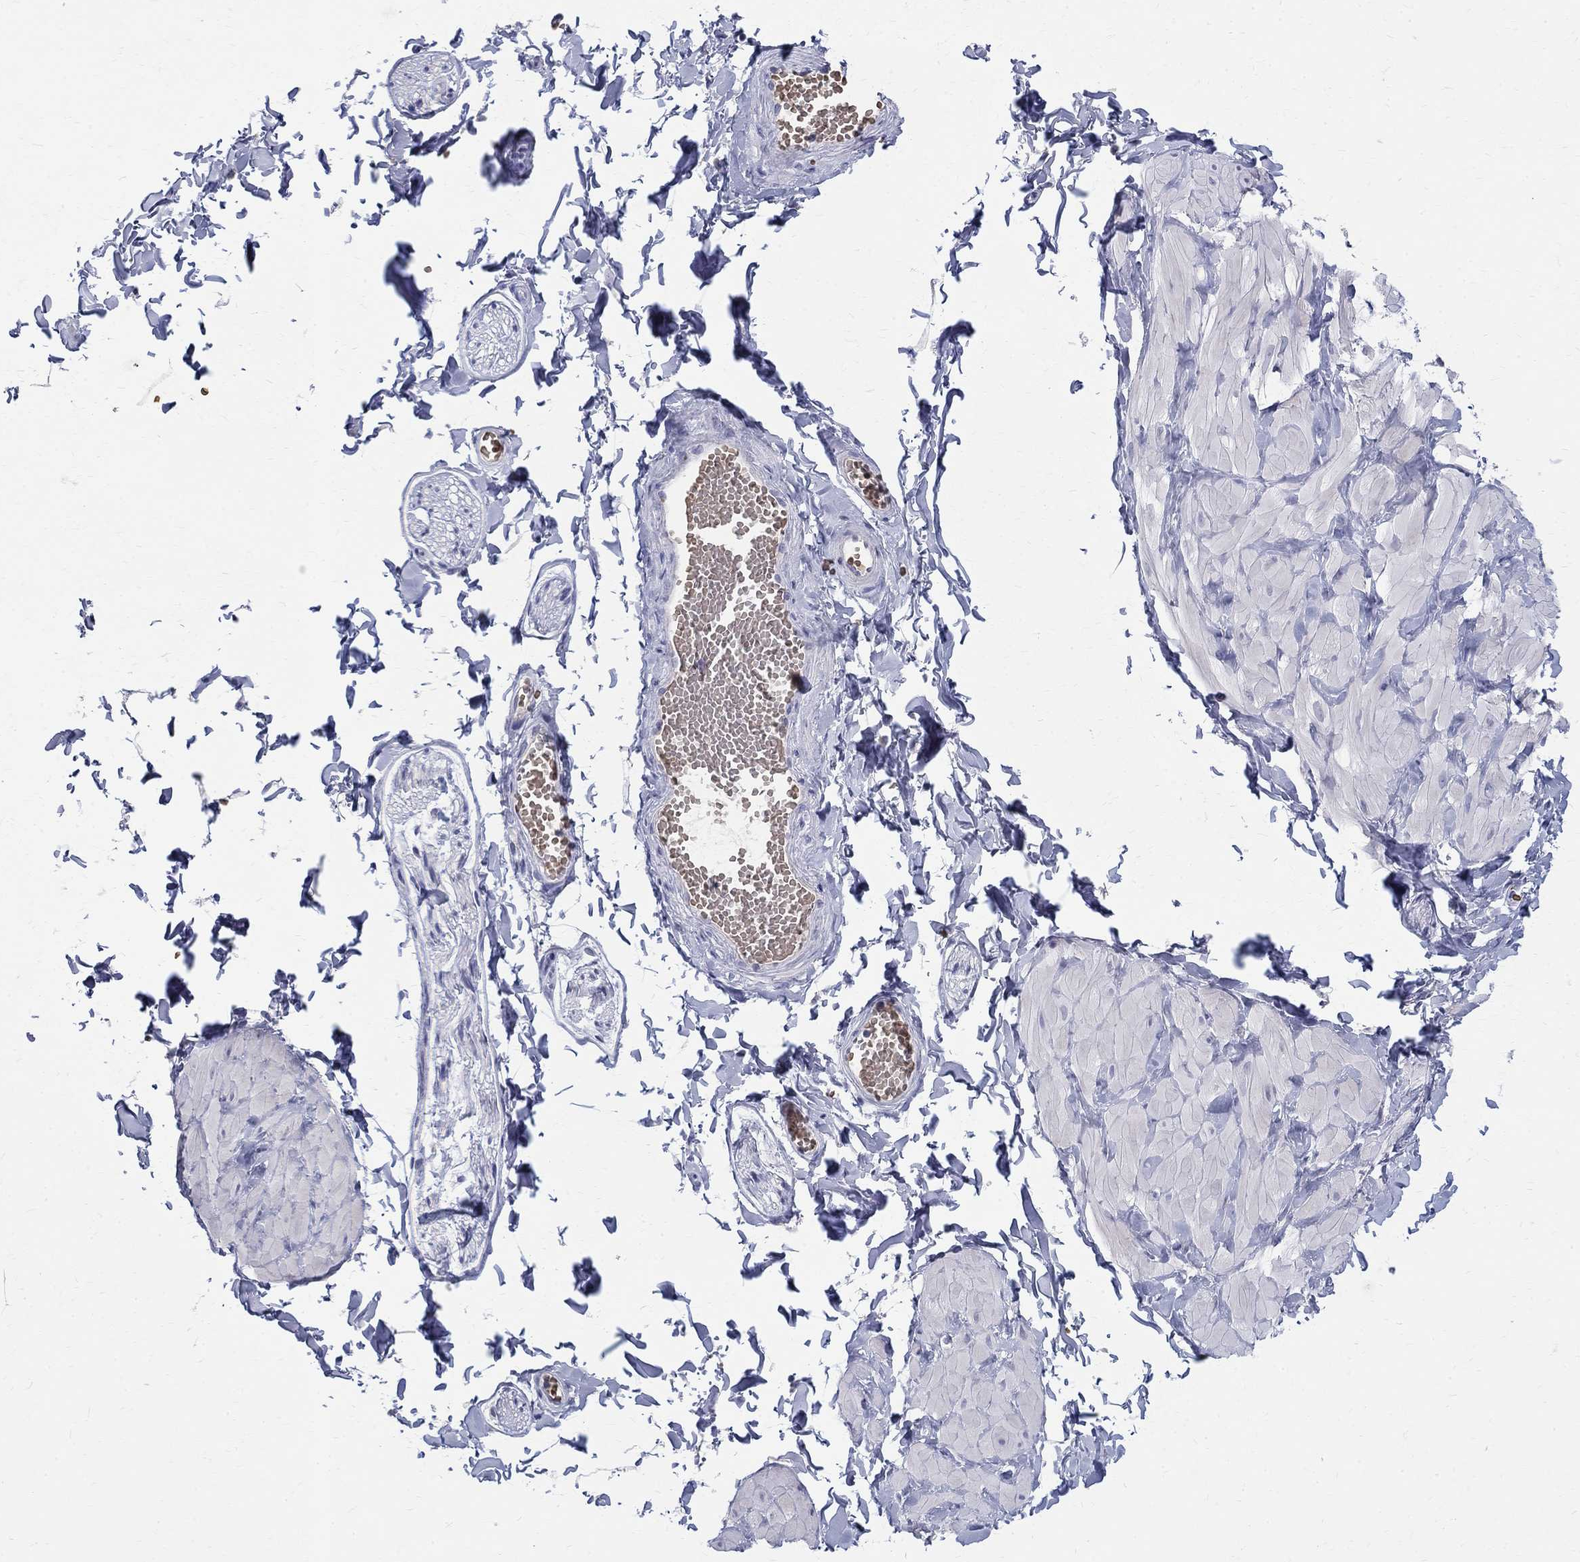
{"staining": {"intensity": "negative", "quantity": "none", "location": "none"}, "tissue": "adipose tissue", "cell_type": "Adipocytes", "image_type": "normal", "snomed": [{"axis": "morphology", "description": "Normal tissue, NOS"}, {"axis": "topography", "description": "Smooth muscle"}, {"axis": "topography", "description": "Peripheral nerve tissue"}], "caption": "Adipose tissue stained for a protein using immunohistochemistry shows no expression adipocytes.", "gene": "AGER", "patient": {"sex": "male", "age": 22}}